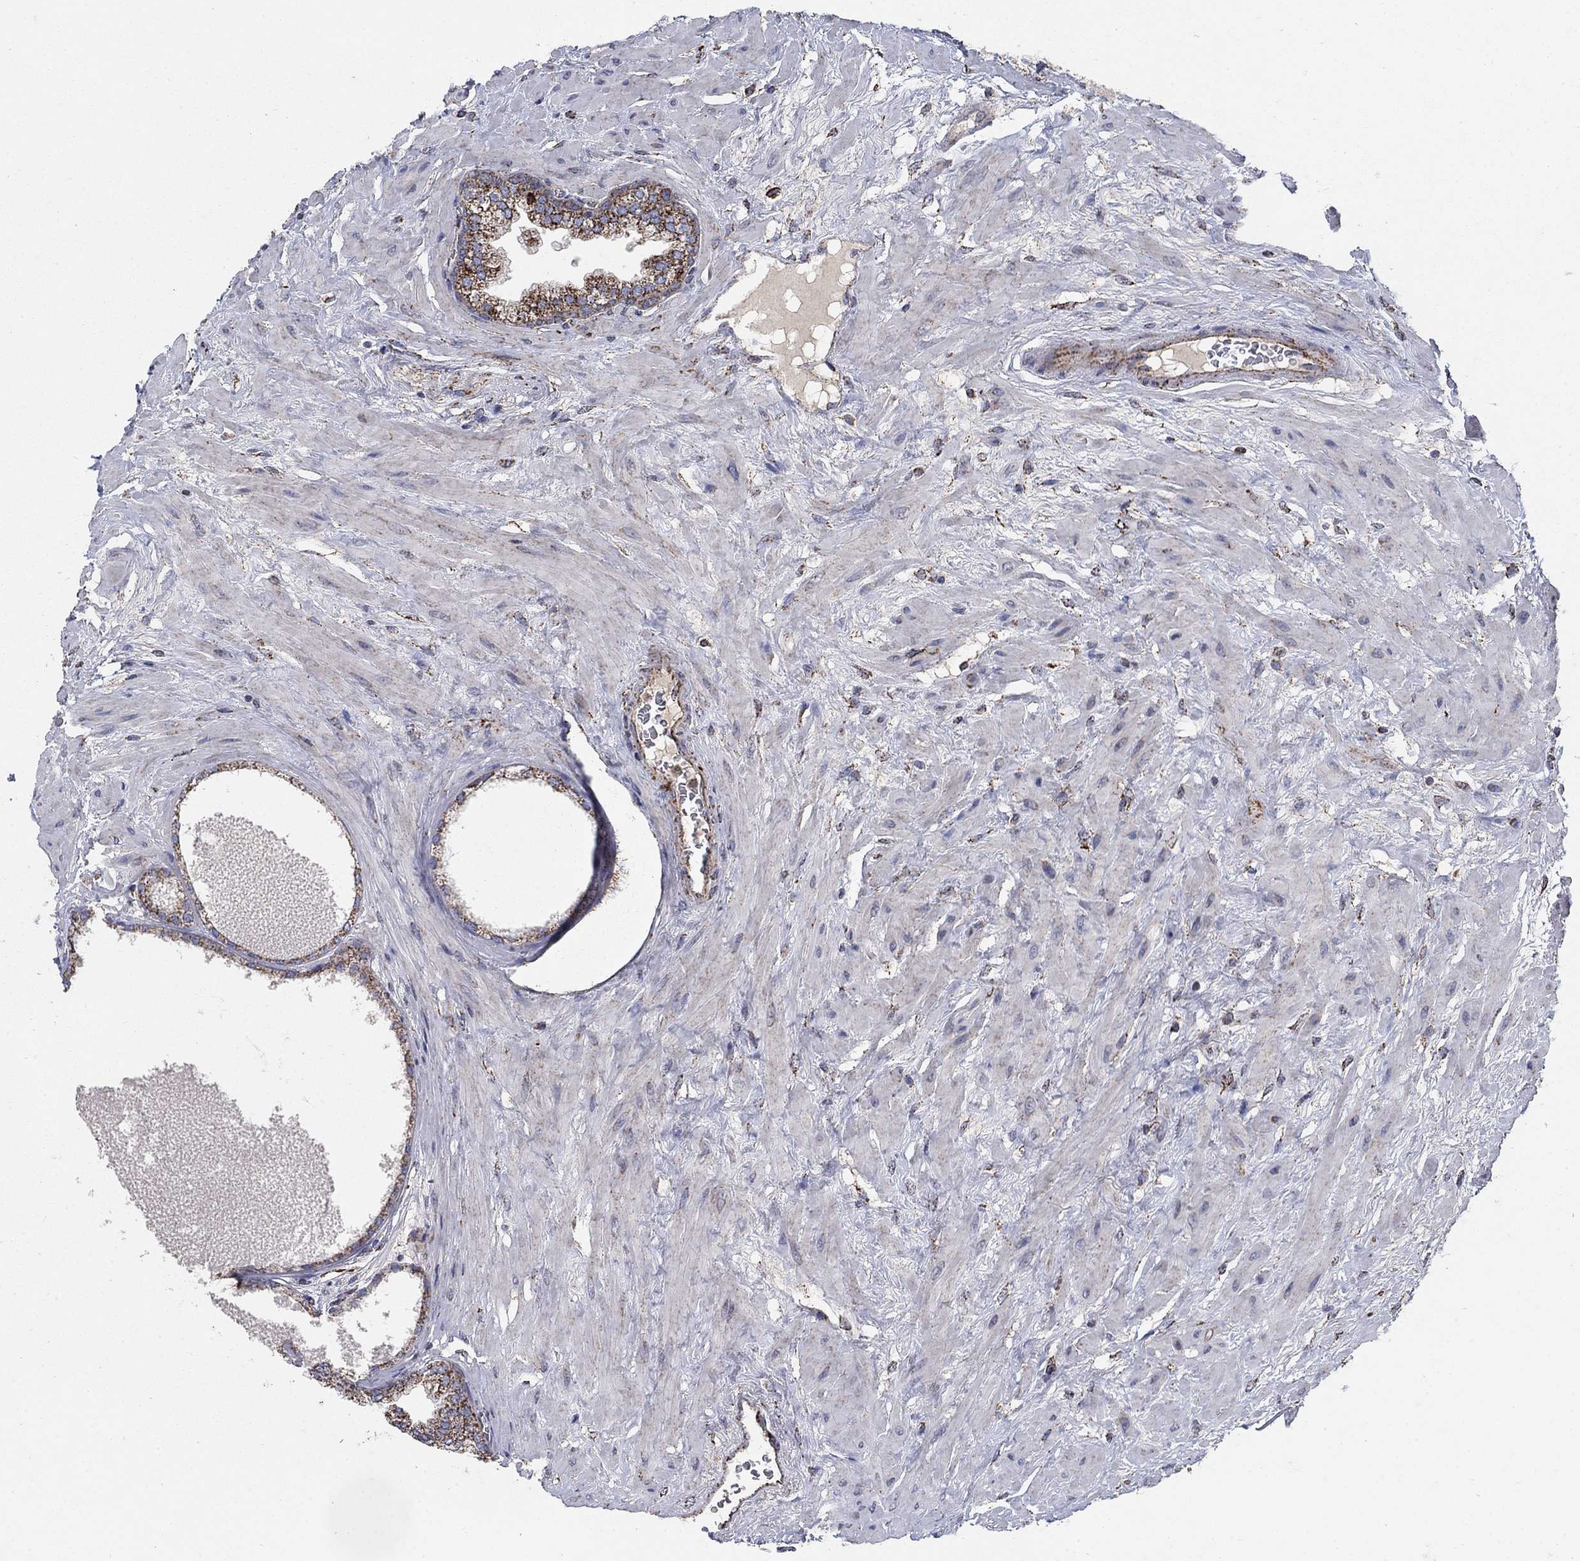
{"staining": {"intensity": "strong", "quantity": "25%-75%", "location": "cytoplasmic/membranous"}, "tissue": "prostate cancer", "cell_type": "Tumor cells", "image_type": "cancer", "snomed": [{"axis": "morphology", "description": "Adenocarcinoma, Low grade"}, {"axis": "topography", "description": "Prostate"}], "caption": "Adenocarcinoma (low-grade) (prostate) stained with IHC demonstrates strong cytoplasmic/membranous expression in about 25%-75% of tumor cells.", "gene": "PNPLA2", "patient": {"sex": "male", "age": 72}}